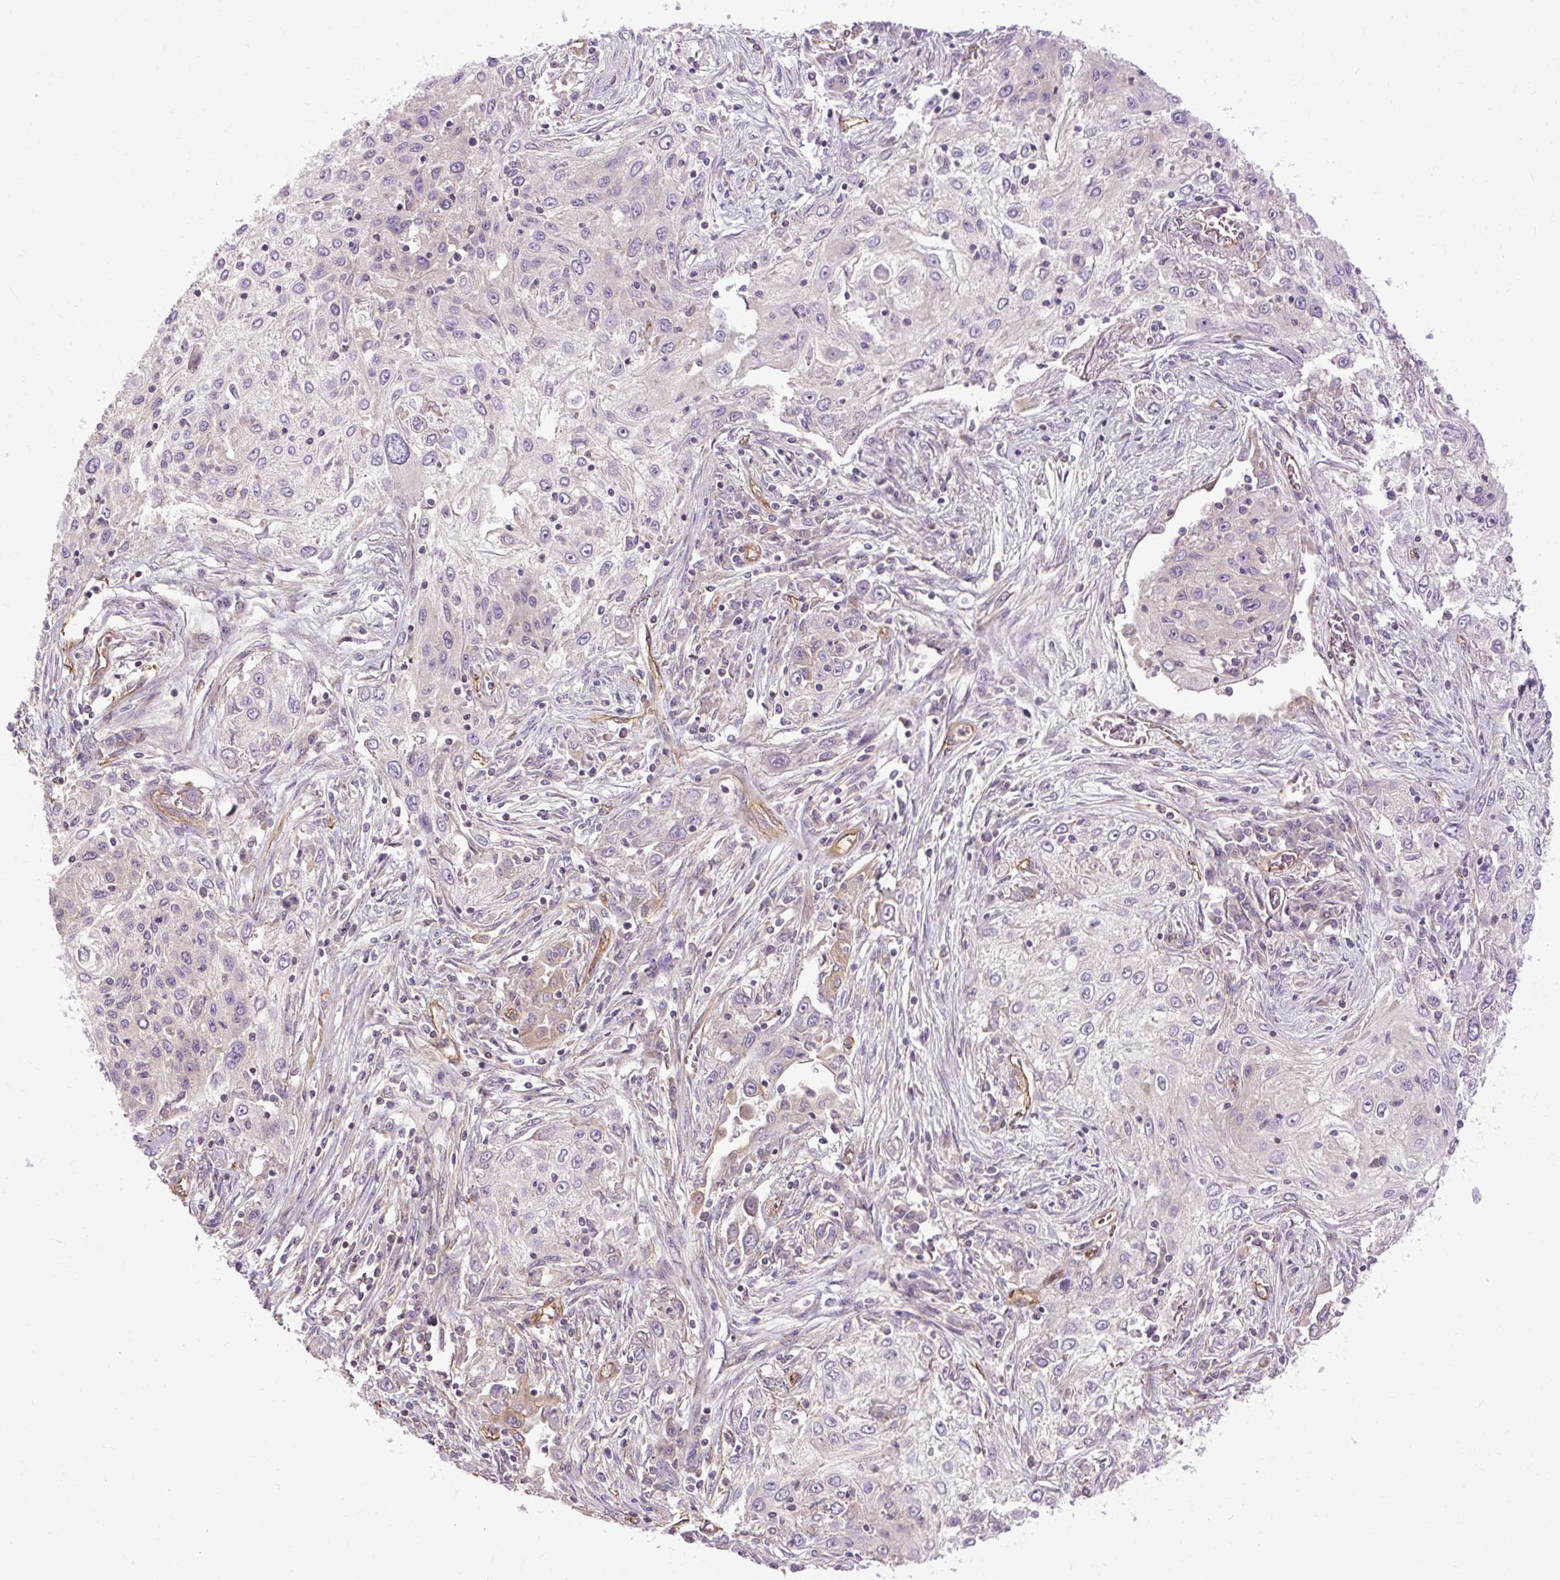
{"staining": {"intensity": "negative", "quantity": "none", "location": "none"}, "tissue": "lung cancer", "cell_type": "Tumor cells", "image_type": "cancer", "snomed": [{"axis": "morphology", "description": "Squamous cell carcinoma, NOS"}, {"axis": "topography", "description": "Lung"}], "caption": "Protein analysis of squamous cell carcinoma (lung) demonstrates no significant expression in tumor cells.", "gene": "CCDC93", "patient": {"sex": "female", "age": 69}}